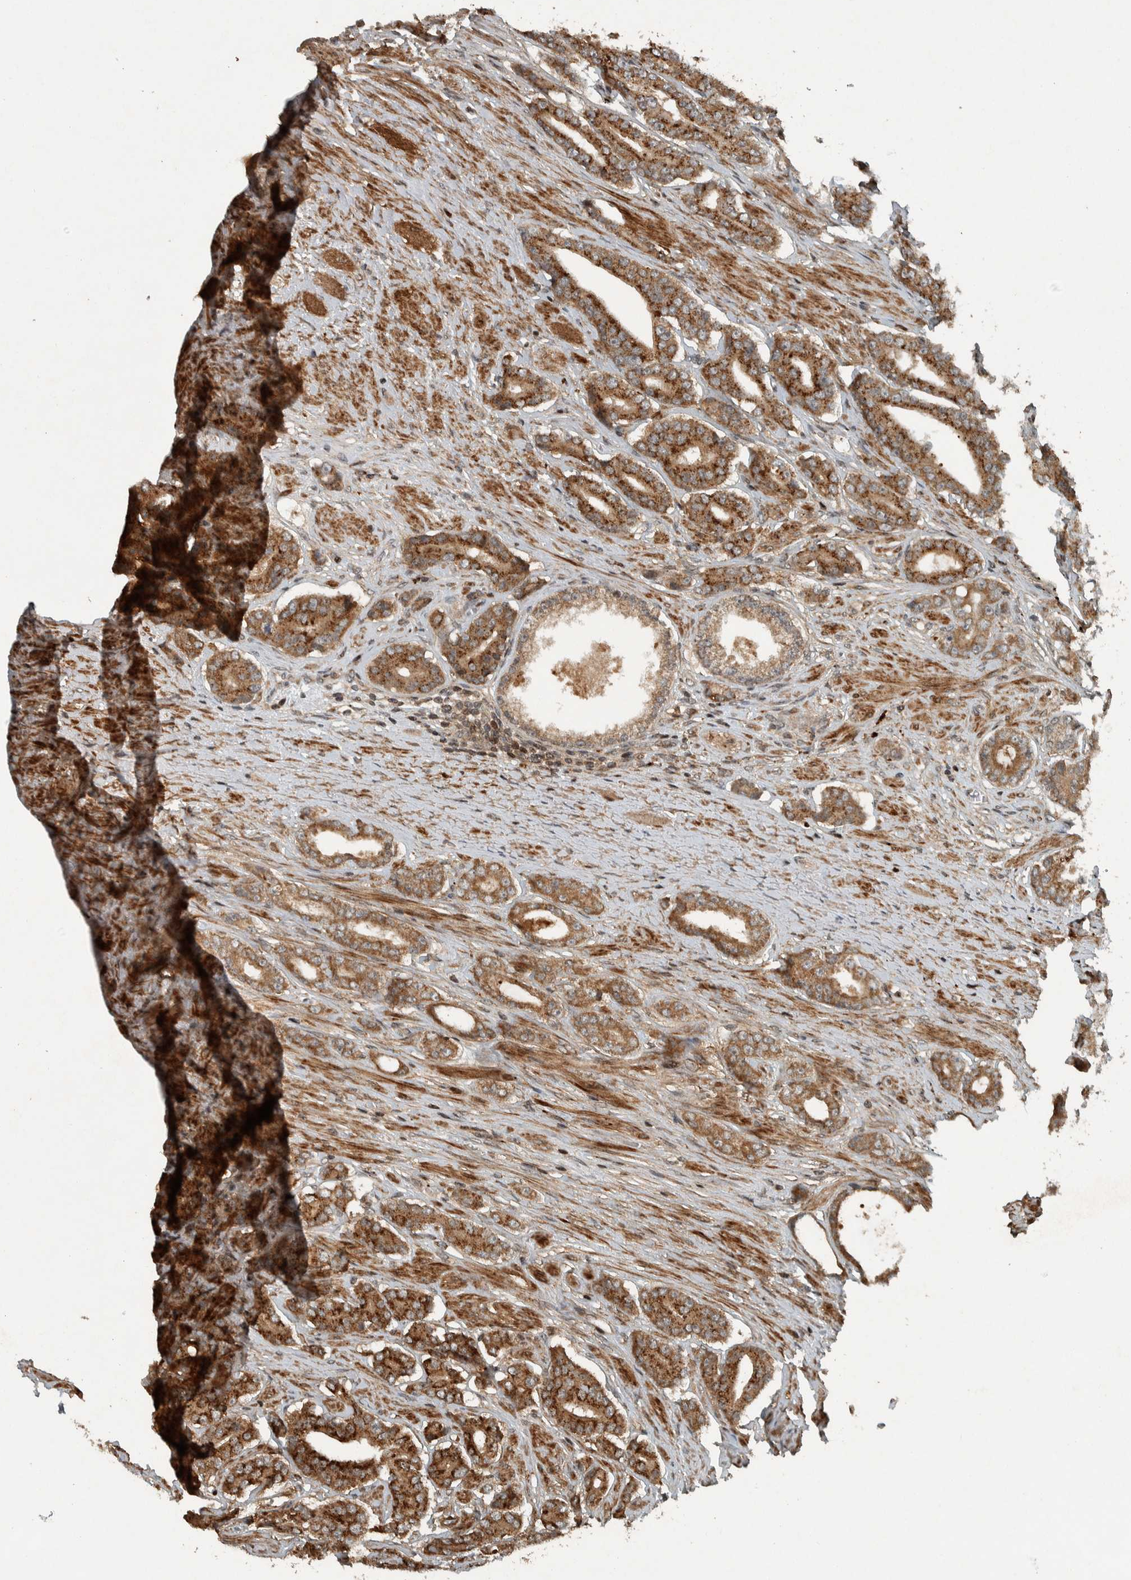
{"staining": {"intensity": "strong", "quantity": ">75%", "location": "cytoplasmic/membranous"}, "tissue": "prostate cancer", "cell_type": "Tumor cells", "image_type": "cancer", "snomed": [{"axis": "morphology", "description": "Adenocarcinoma, High grade"}, {"axis": "topography", "description": "Prostate"}], "caption": "Protein expression analysis of human high-grade adenocarcinoma (prostate) reveals strong cytoplasmic/membranous positivity in approximately >75% of tumor cells.", "gene": "KIFAP3", "patient": {"sex": "male", "age": 71}}